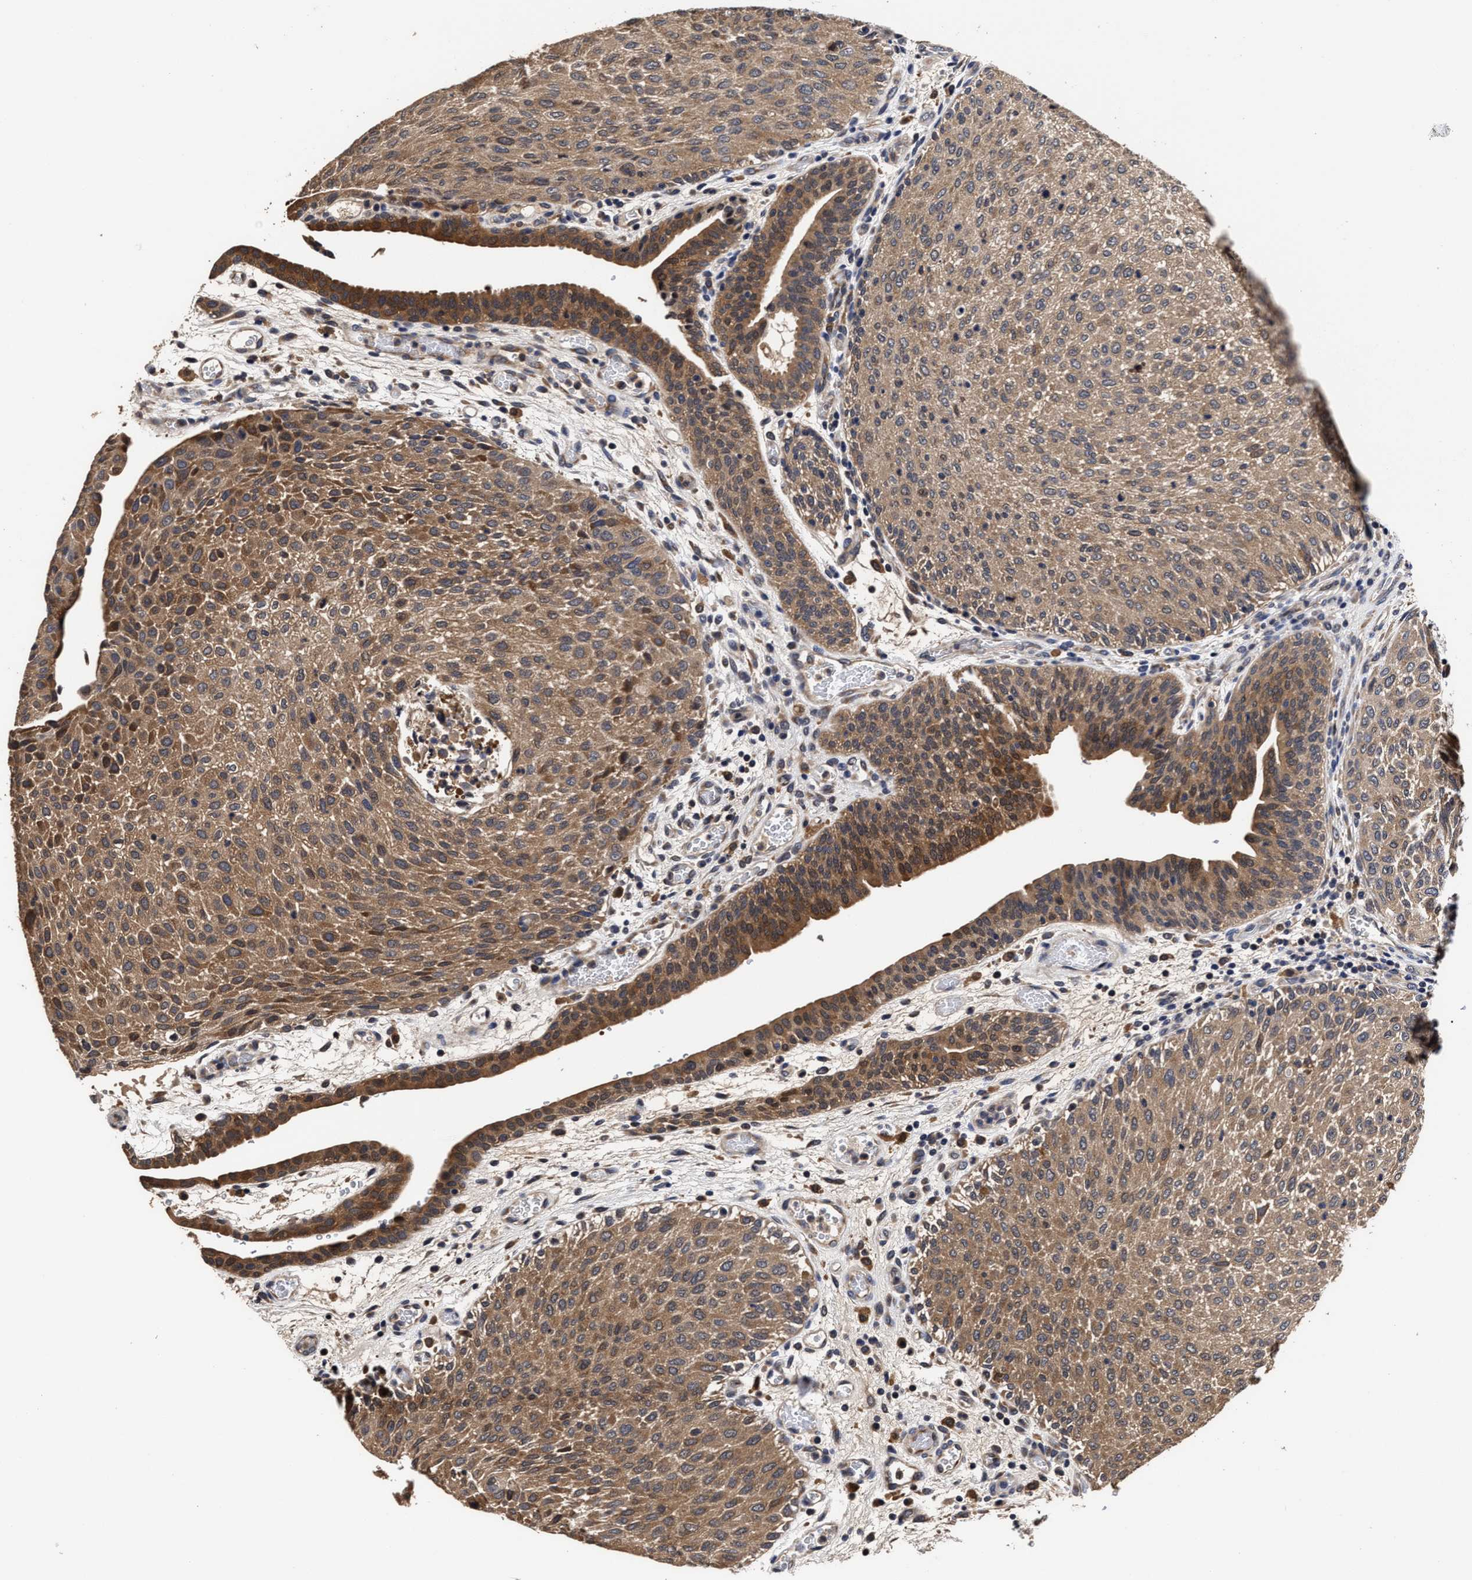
{"staining": {"intensity": "moderate", "quantity": ">75%", "location": "cytoplasmic/membranous"}, "tissue": "urothelial cancer", "cell_type": "Tumor cells", "image_type": "cancer", "snomed": [{"axis": "morphology", "description": "Urothelial carcinoma, Low grade"}, {"axis": "morphology", "description": "Urothelial carcinoma, High grade"}, {"axis": "topography", "description": "Urinary bladder"}], "caption": "DAB (3,3'-diaminobenzidine) immunohistochemical staining of high-grade urothelial carcinoma shows moderate cytoplasmic/membranous protein expression in approximately >75% of tumor cells. Using DAB (3,3'-diaminobenzidine) (brown) and hematoxylin (blue) stains, captured at high magnification using brightfield microscopy.", "gene": "SOCS5", "patient": {"sex": "male", "age": 35}}